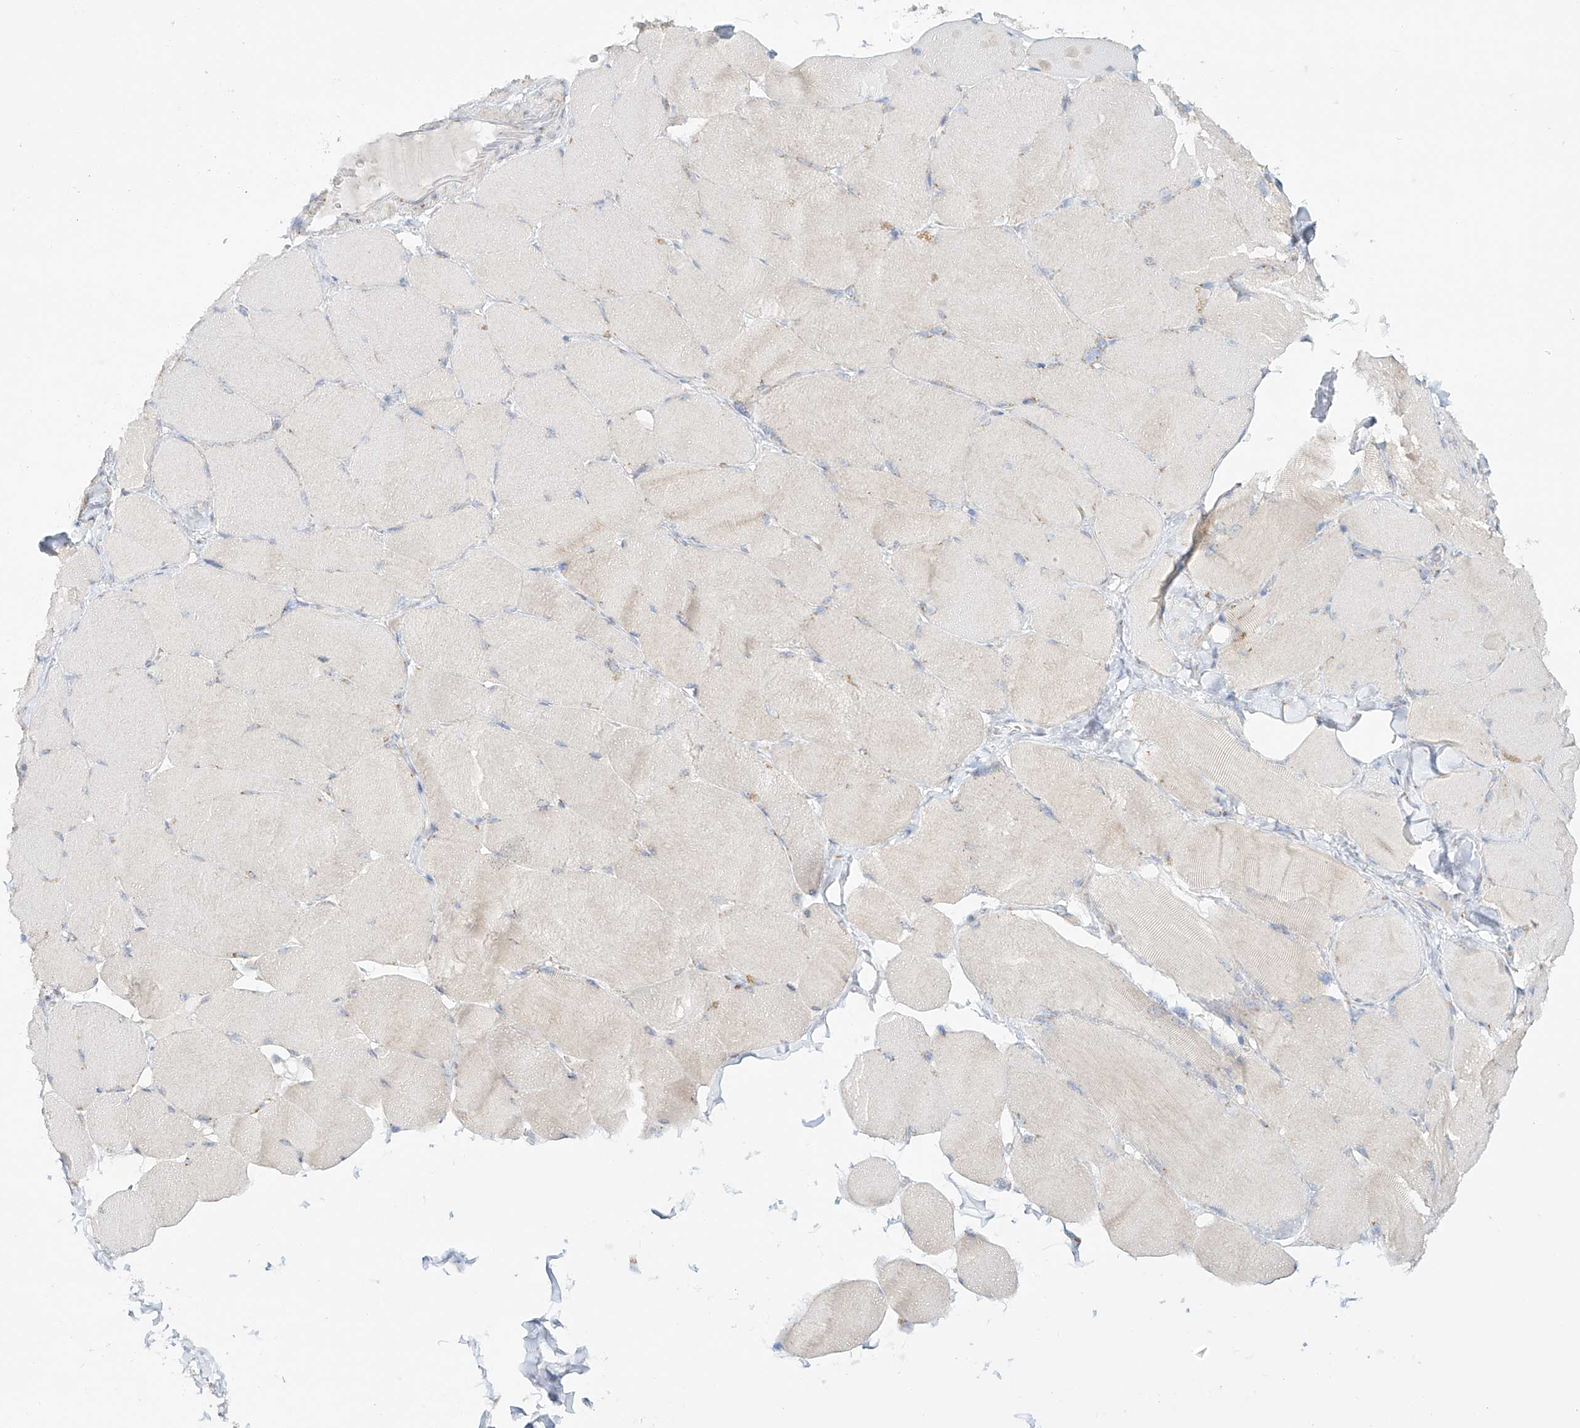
{"staining": {"intensity": "weak", "quantity": "25%-75%", "location": "cytoplasmic/membranous"}, "tissue": "skeletal muscle", "cell_type": "Myocytes", "image_type": "normal", "snomed": [{"axis": "morphology", "description": "Normal tissue, NOS"}, {"axis": "topography", "description": "Skin"}, {"axis": "topography", "description": "Skeletal muscle"}], "caption": "Skeletal muscle stained with DAB (3,3'-diaminobenzidine) immunohistochemistry (IHC) reveals low levels of weak cytoplasmic/membranous expression in about 25%-75% of myocytes. Immunohistochemistry stains the protein of interest in brown and the nuclei are stained blue.", "gene": "BSDC1", "patient": {"sex": "male", "age": 83}}